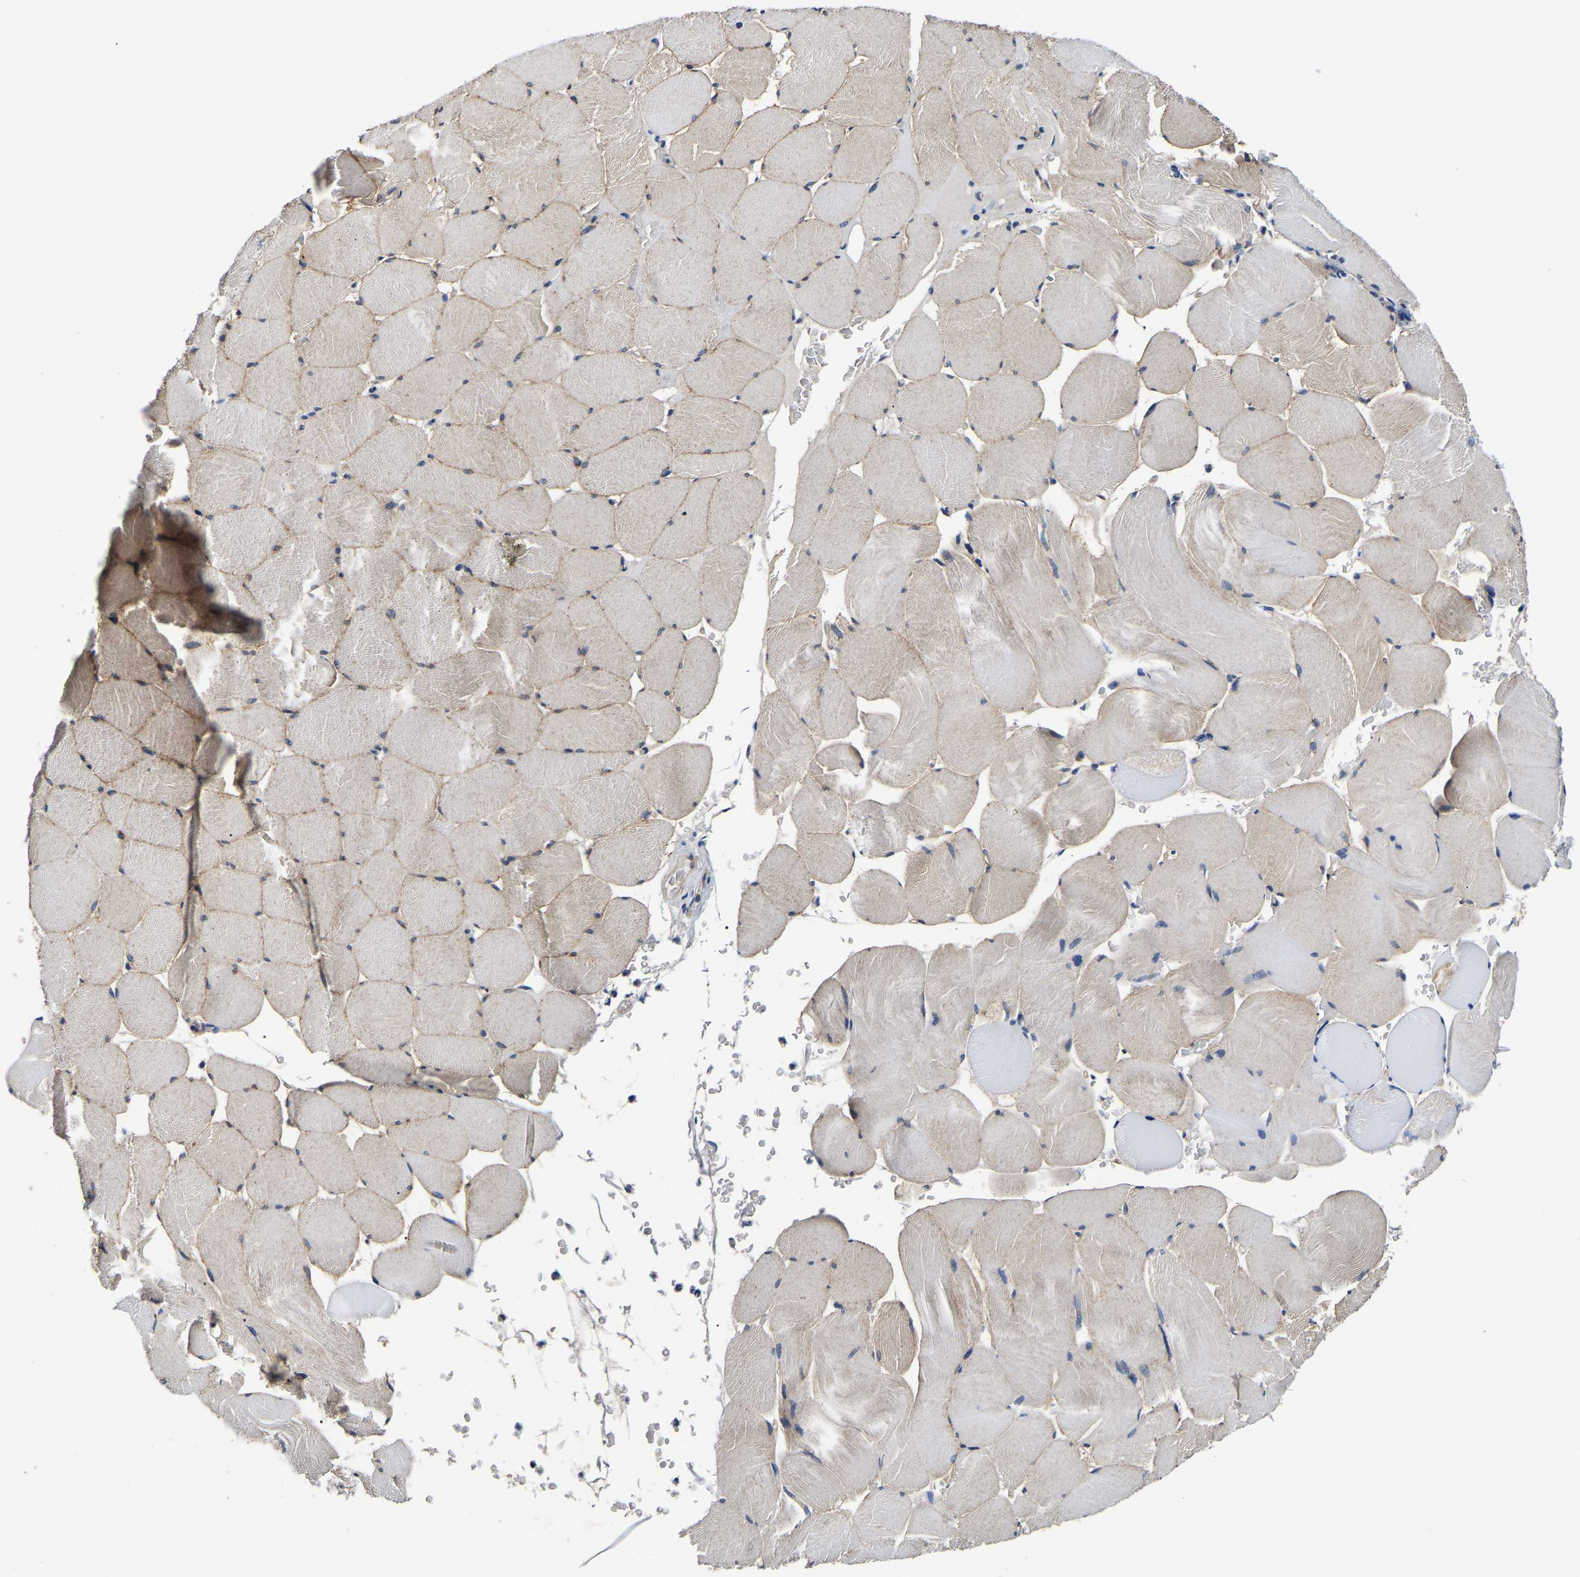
{"staining": {"intensity": "weak", "quantity": "<25%", "location": "cytoplasmic/membranous"}, "tissue": "skeletal muscle", "cell_type": "Myocytes", "image_type": "normal", "snomed": [{"axis": "morphology", "description": "Normal tissue, NOS"}, {"axis": "topography", "description": "Skeletal muscle"}], "caption": "This image is of unremarkable skeletal muscle stained with IHC to label a protein in brown with the nuclei are counter-stained blue. There is no staining in myocytes.", "gene": "SH3GLB1", "patient": {"sex": "male", "age": 62}}